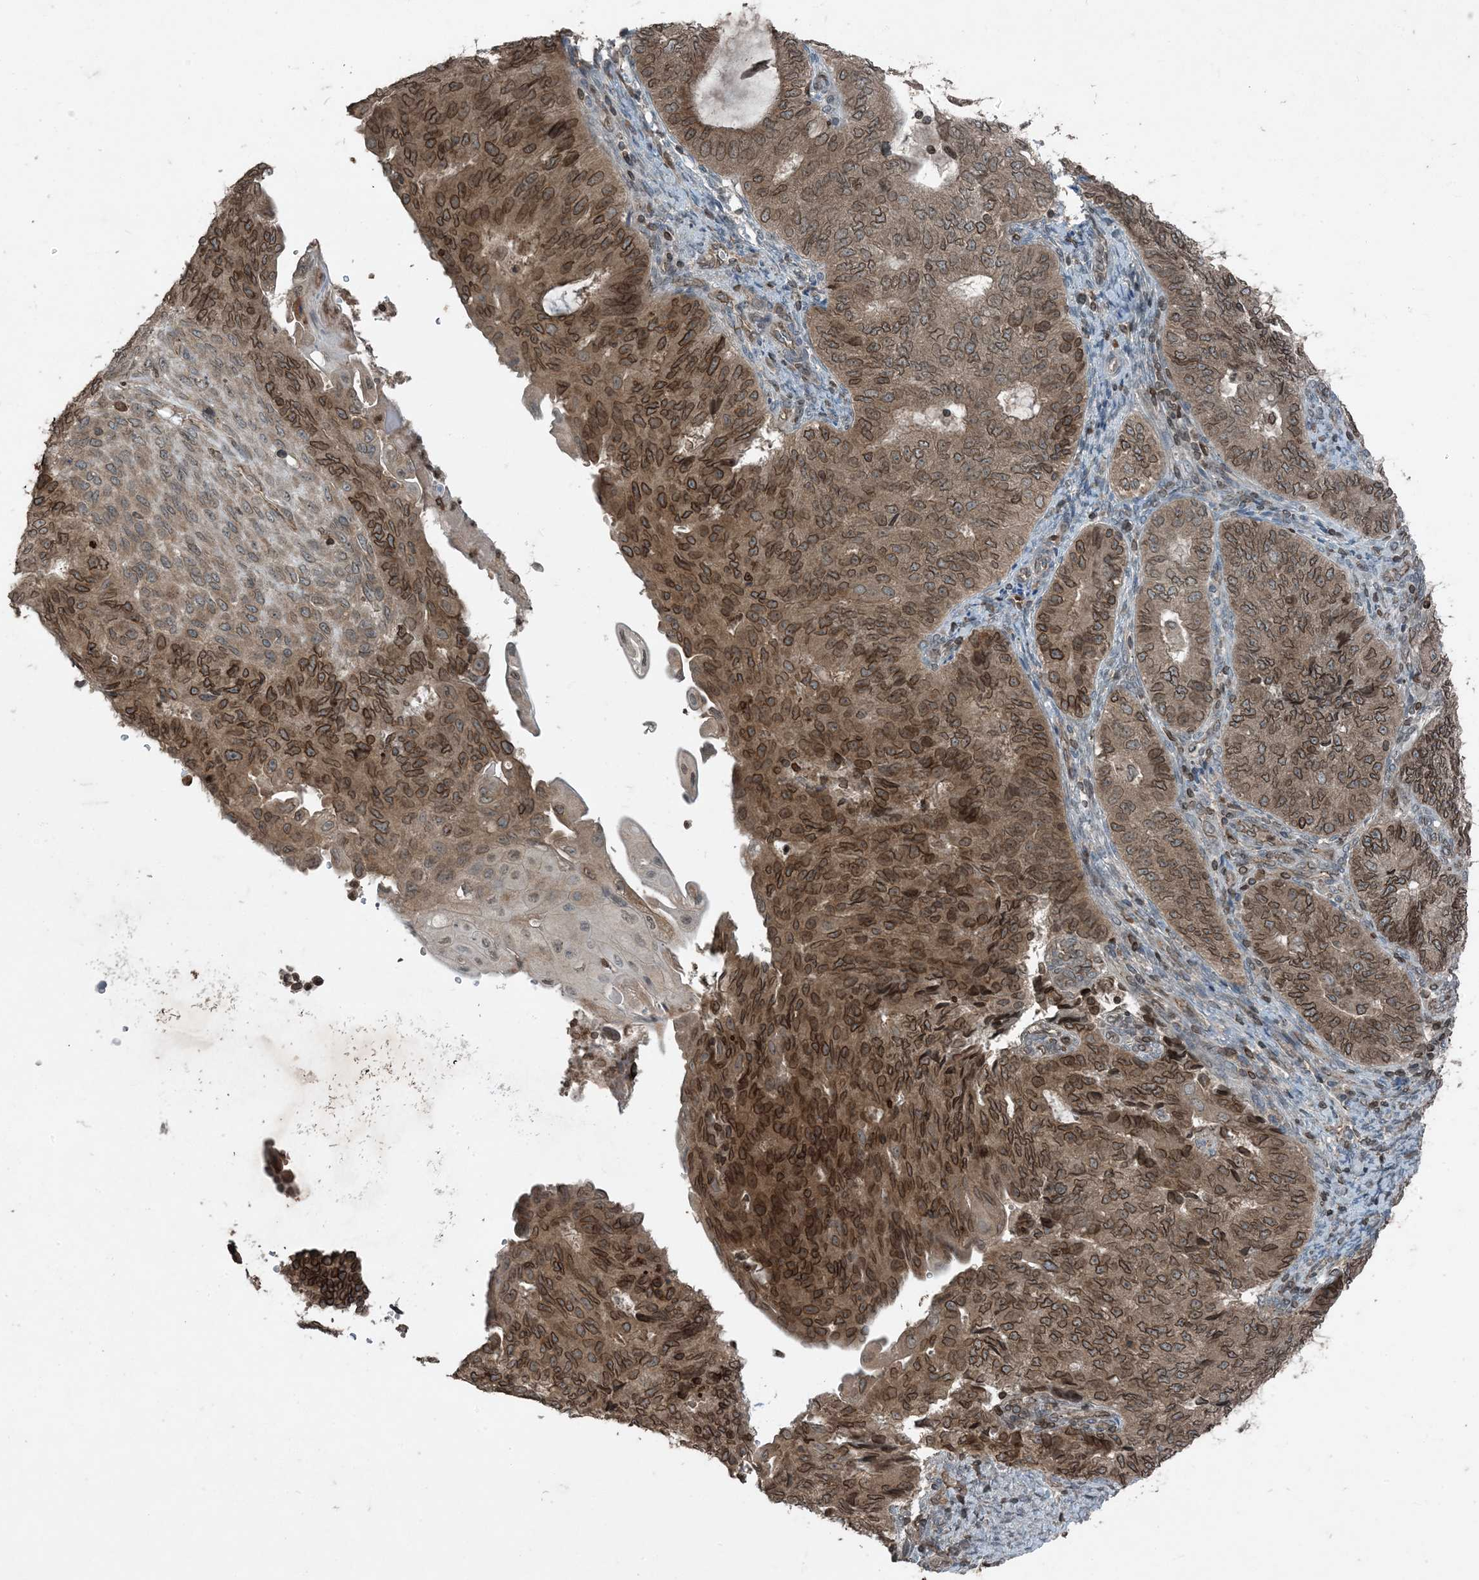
{"staining": {"intensity": "strong", "quantity": ">75%", "location": "cytoplasmic/membranous,nuclear"}, "tissue": "endometrial cancer", "cell_type": "Tumor cells", "image_type": "cancer", "snomed": [{"axis": "morphology", "description": "Adenocarcinoma, NOS"}, {"axis": "topography", "description": "Endometrium"}], "caption": "Tumor cells demonstrate high levels of strong cytoplasmic/membranous and nuclear expression in approximately >75% of cells in human adenocarcinoma (endometrial).", "gene": "ZFAND2B", "patient": {"sex": "female", "age": 32}}